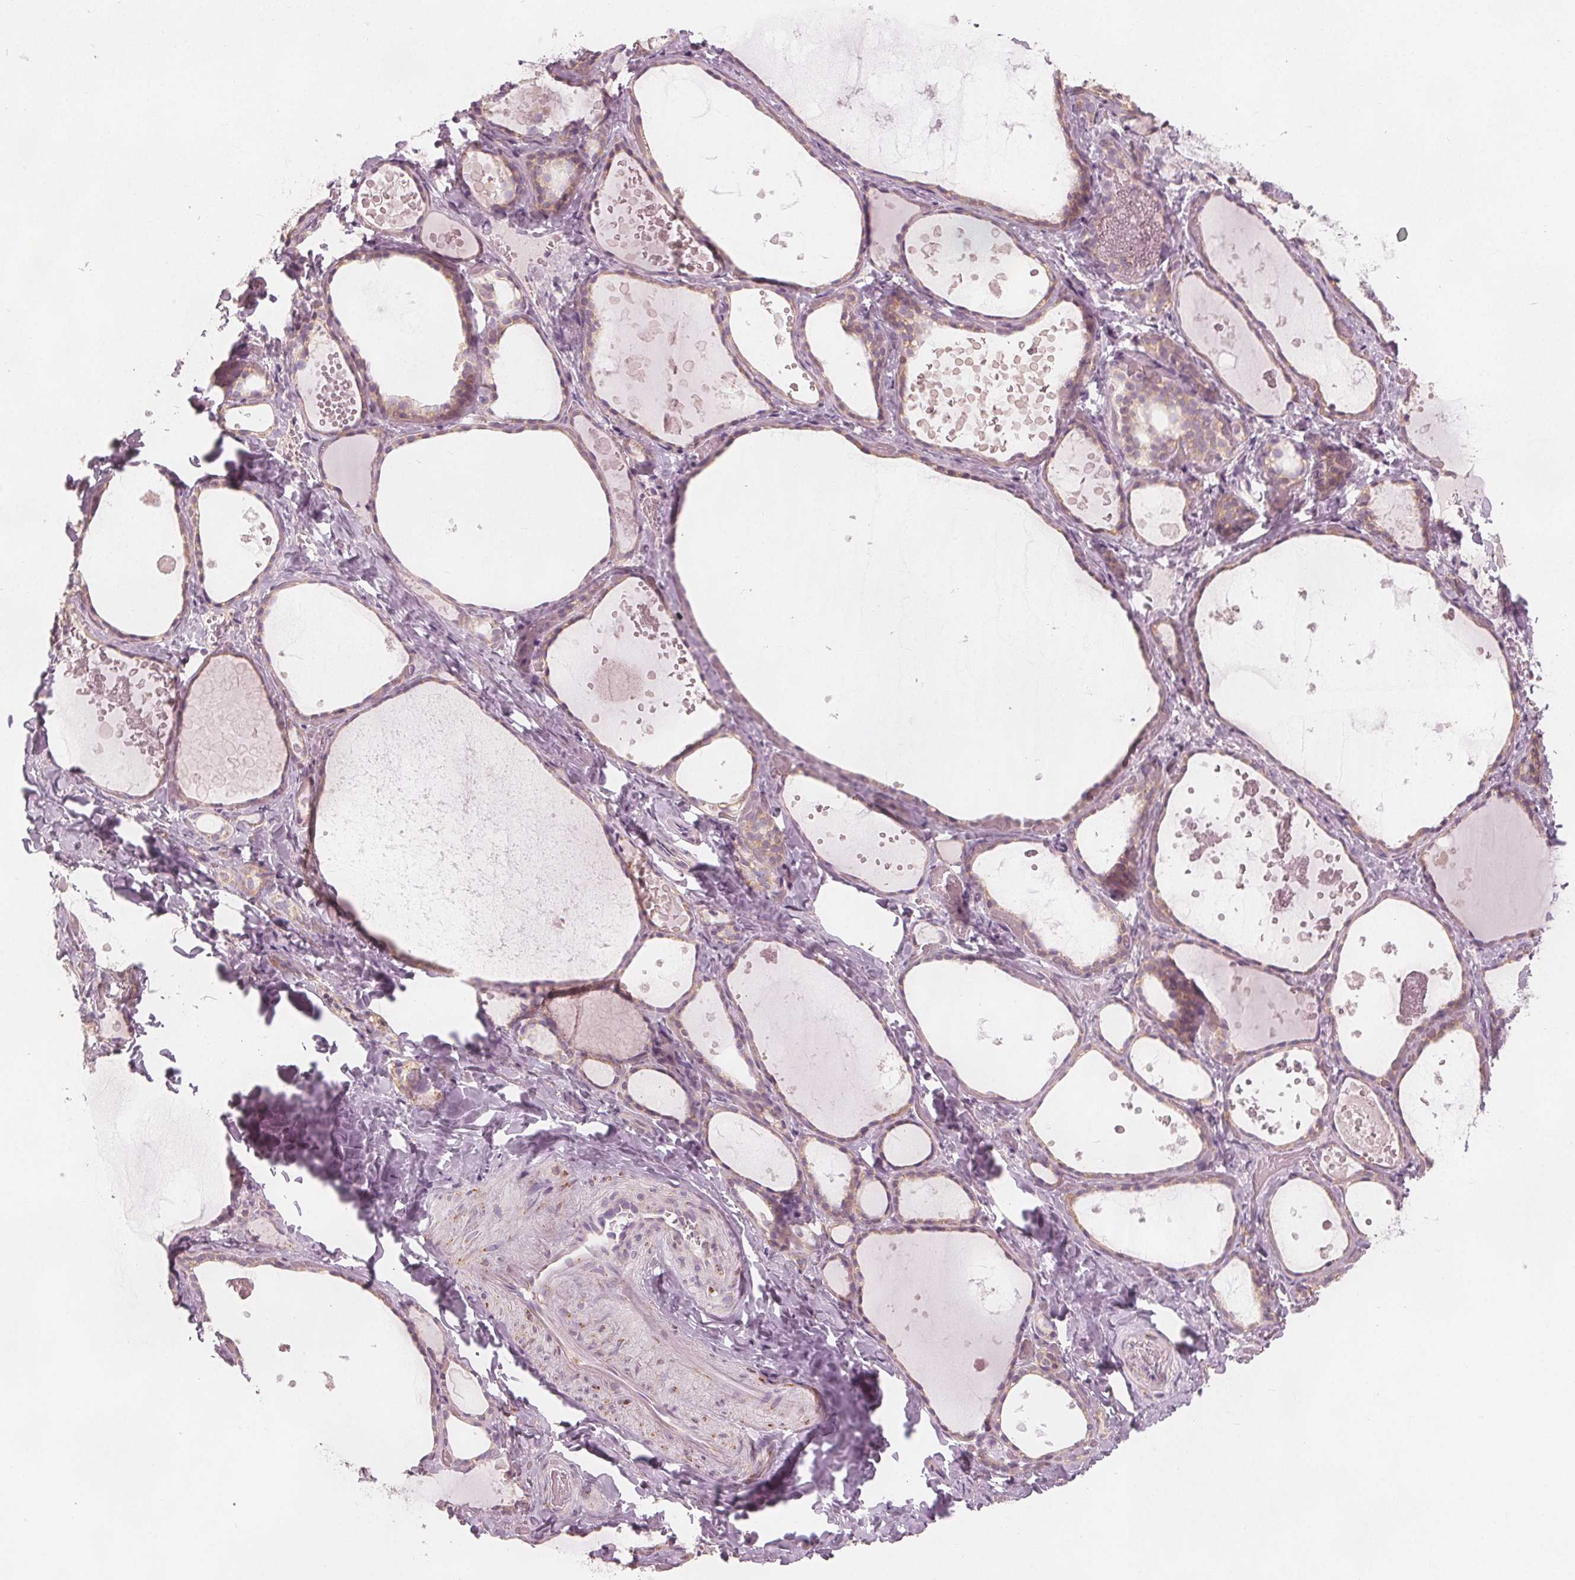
{"staining": {"intensity": "weak", "quantity": "<25%", "location": "cytoplasmic/membranous"}, "tissue": "thyroid gland", "cell_type": "Glandular cells", "image_type": "normal", "snomed": [{"axis": "morphology", "description": "Normal tissue, NOS"}, {"axis": "topography", "description": "Thyroid gland"}], "caption": "There is no significant positivity in glandular cells of thyroid gland. (Stains: DAB IHC with hematoxylin counter stain, Microscopy: brightfield microscopy at high magnification).", "gene": "BRSK1", "patient": {"sex": "female", "age": 56}}